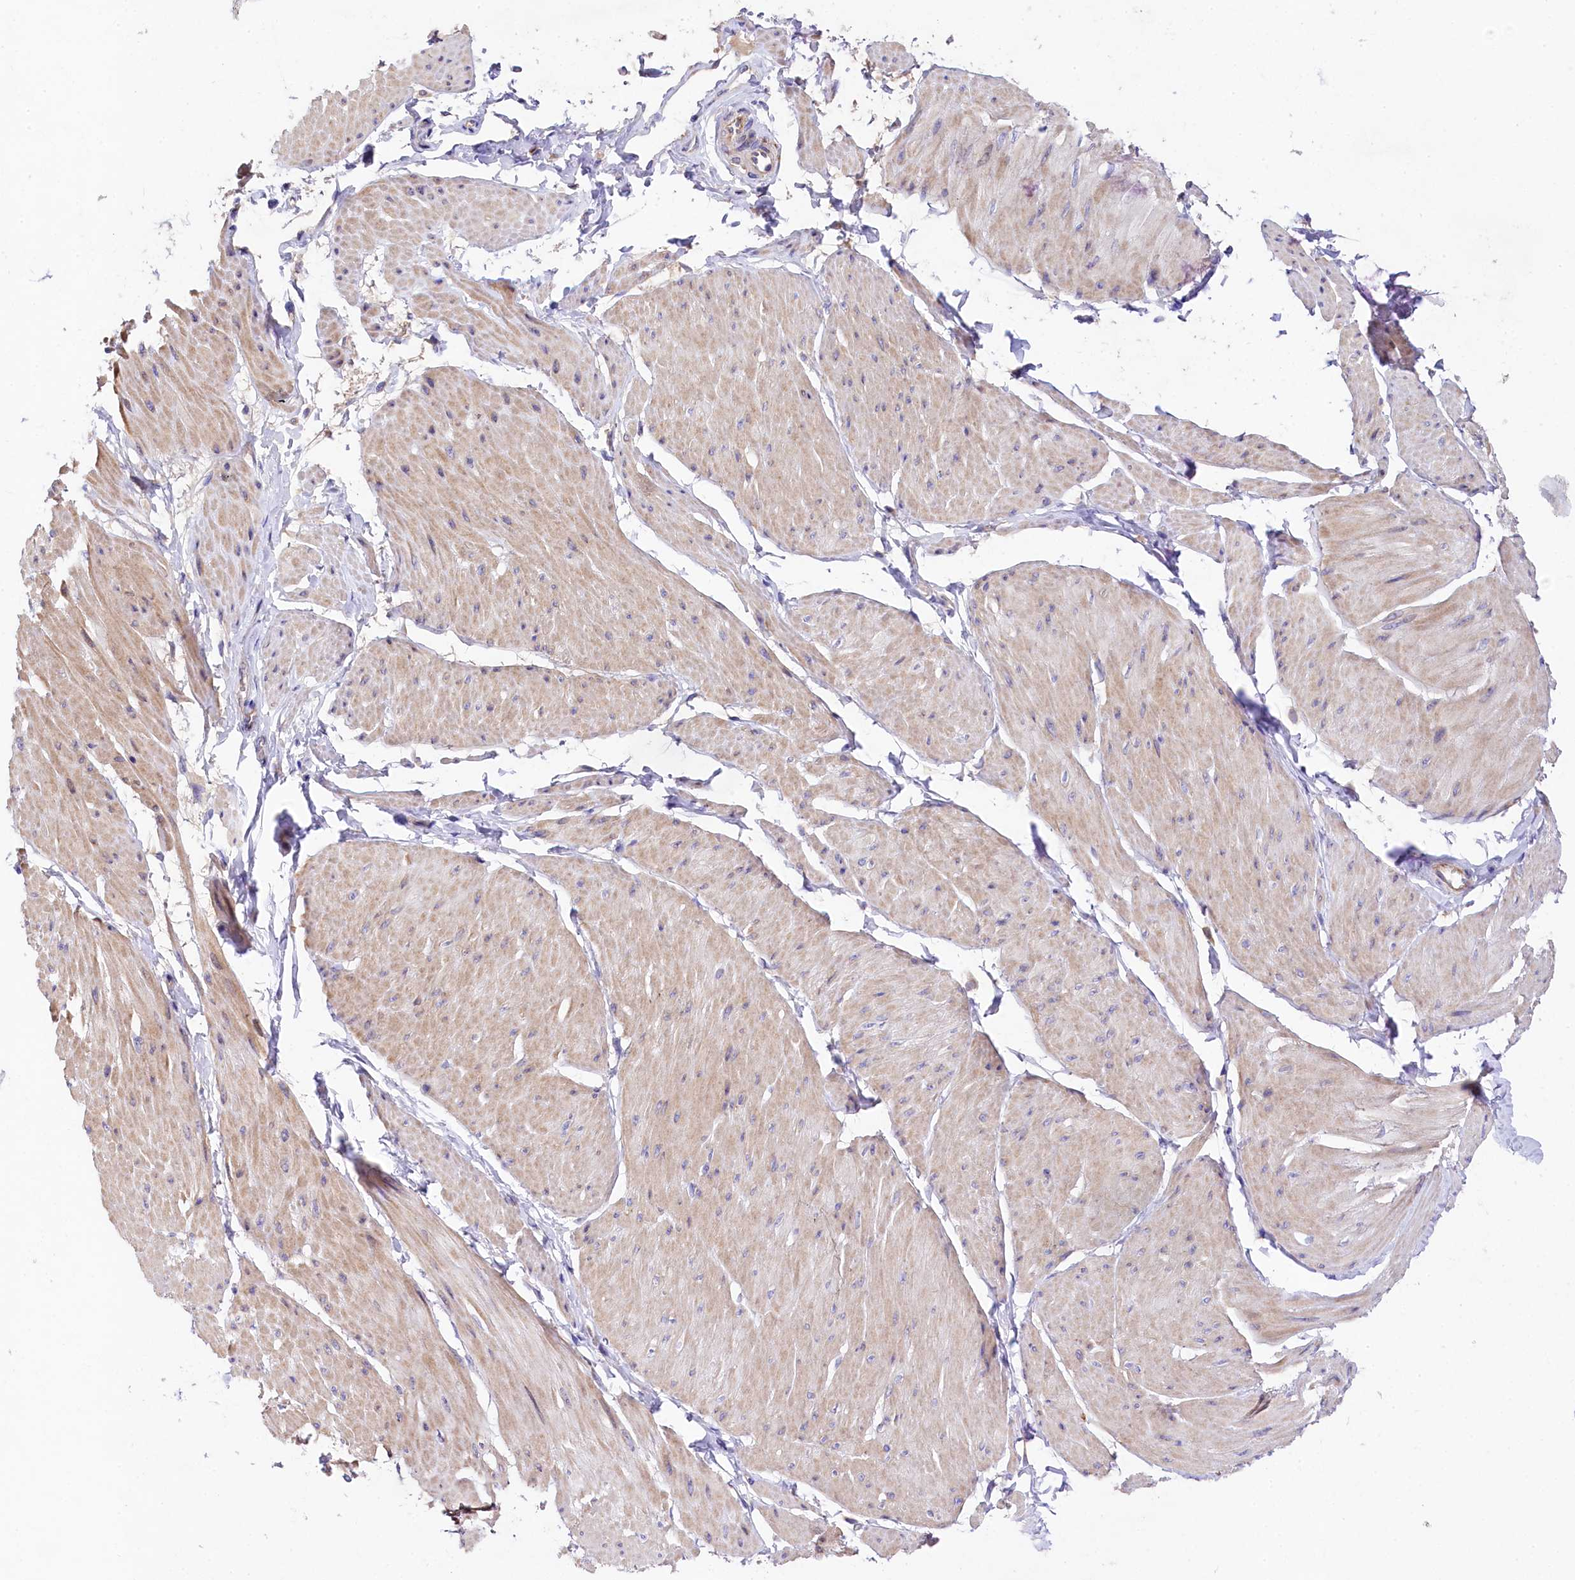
{"staining": {"intensity": "weak", "quantity": ">75%", "location": "cytoplasmic/membranous"}, "tissue": "smooth muscle", "cell_type": "Smooth muscle cells", "image_type": "normal", "snomed": [{"axis": "morphology", "description": "Urothelial carcinoma, High grade"}, {"axis": "topography", "description": "Urinary bladder"}], "caption": "Immunohistochemical staining of benign smooth muscle demonstrates weak cytoplasmic/membranous protein positivity in about >75% of smooth muscle cells. (DAB (3,3'-diaminobenzidine) = brown stain, brightfield microscopy at high magnification).", "gene": "FXYD6", "patient": {"sex": "male", "age": 46}}